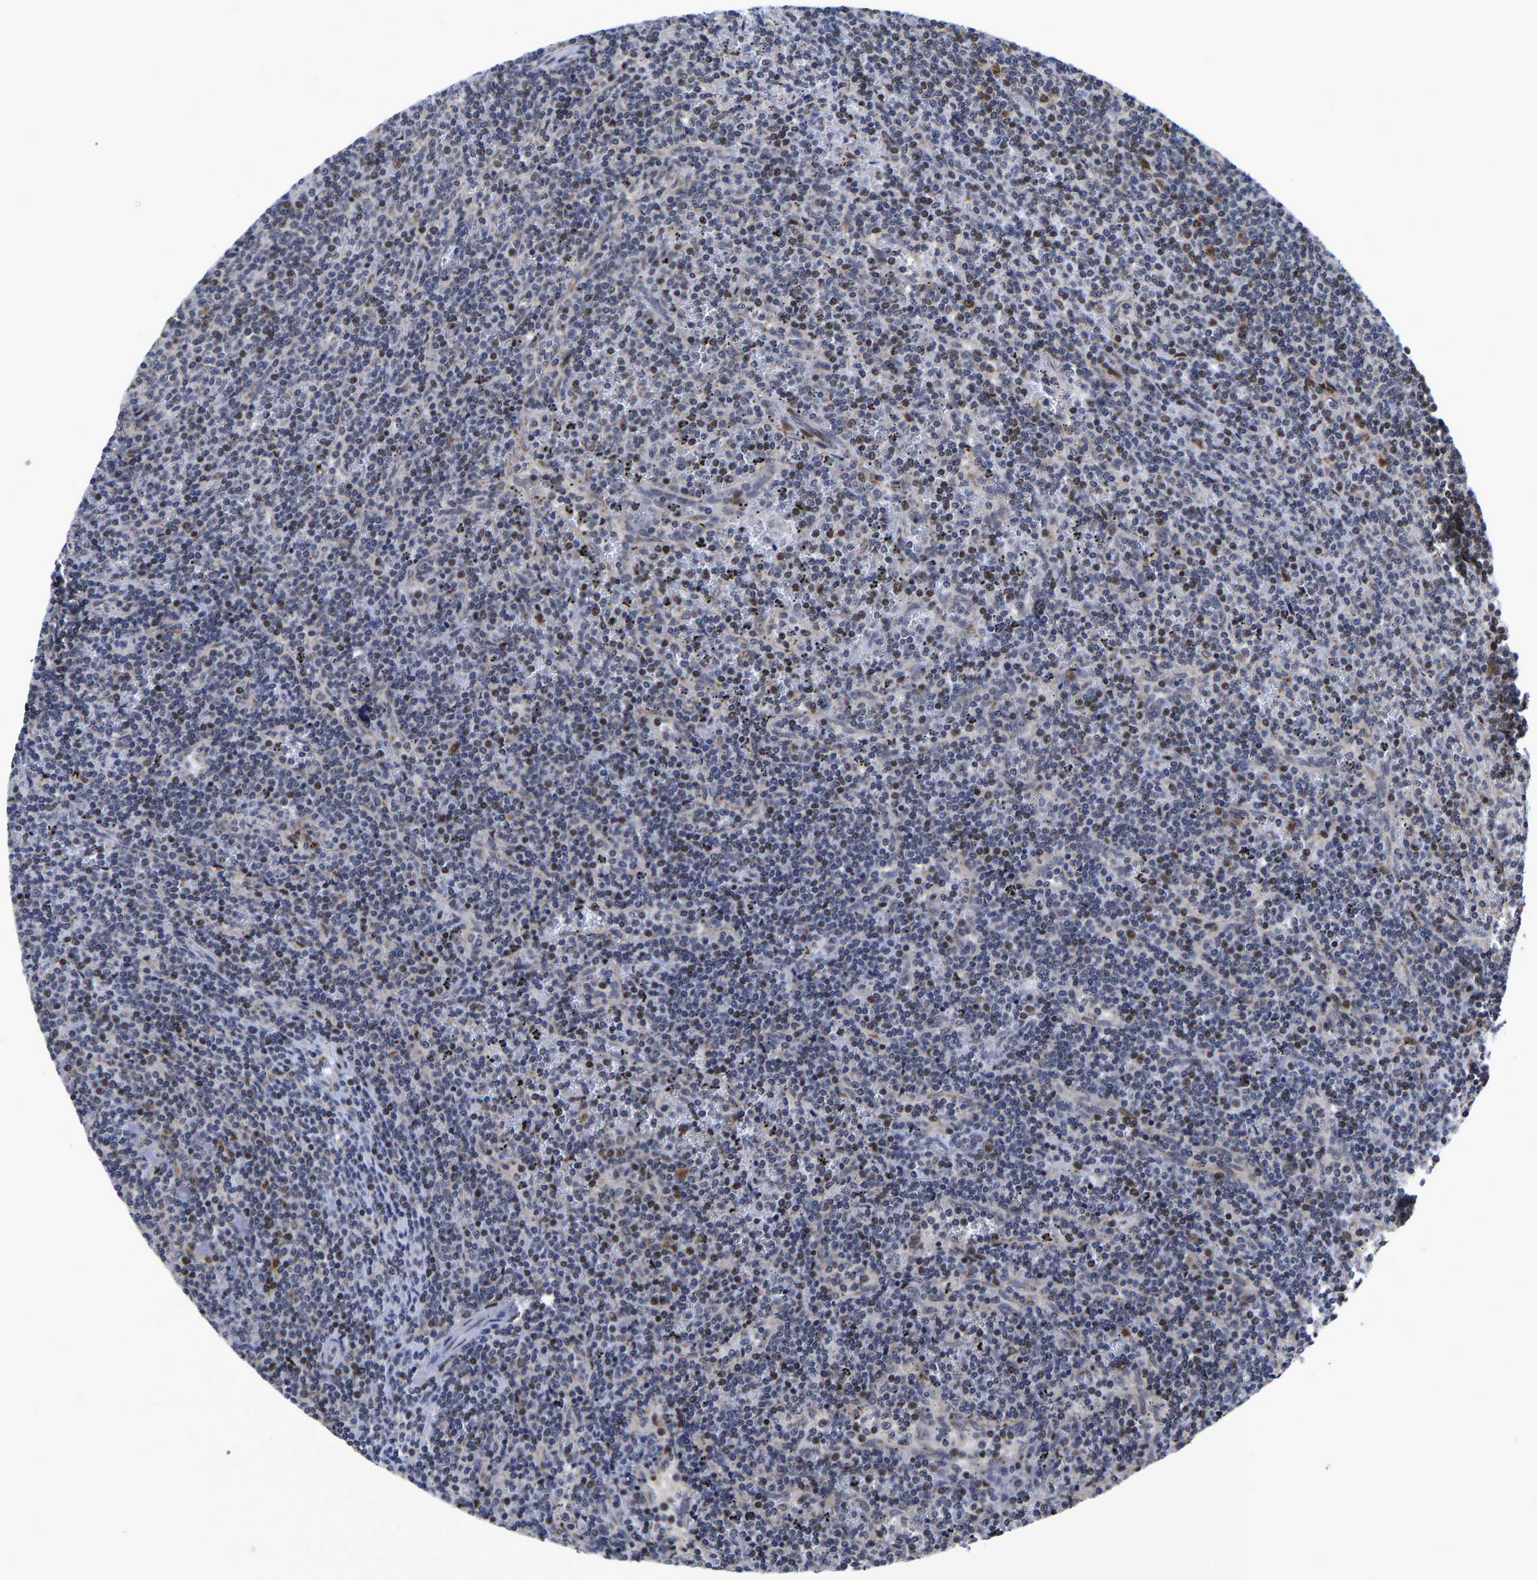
{"staining": {"intensity": "moderate", "quantity": "<25%", "location": "nuclear"}, "tissue": "lymphoma", "cell_type": "Tumor cells", "image_type": "cancer", "snomed": [{"axis": "morphology", "description": "Malignant lymphoma, non-Hodgkin's type, Low grade"}, {"axis": "topography", "description": "Spleen"}], "caption": "Protein staining displays moderate nuclear positivity in about <25% of tumor cells in lymphoma.", "gene": "JUNB", "patient": {"sex": "female", "age": 50}}